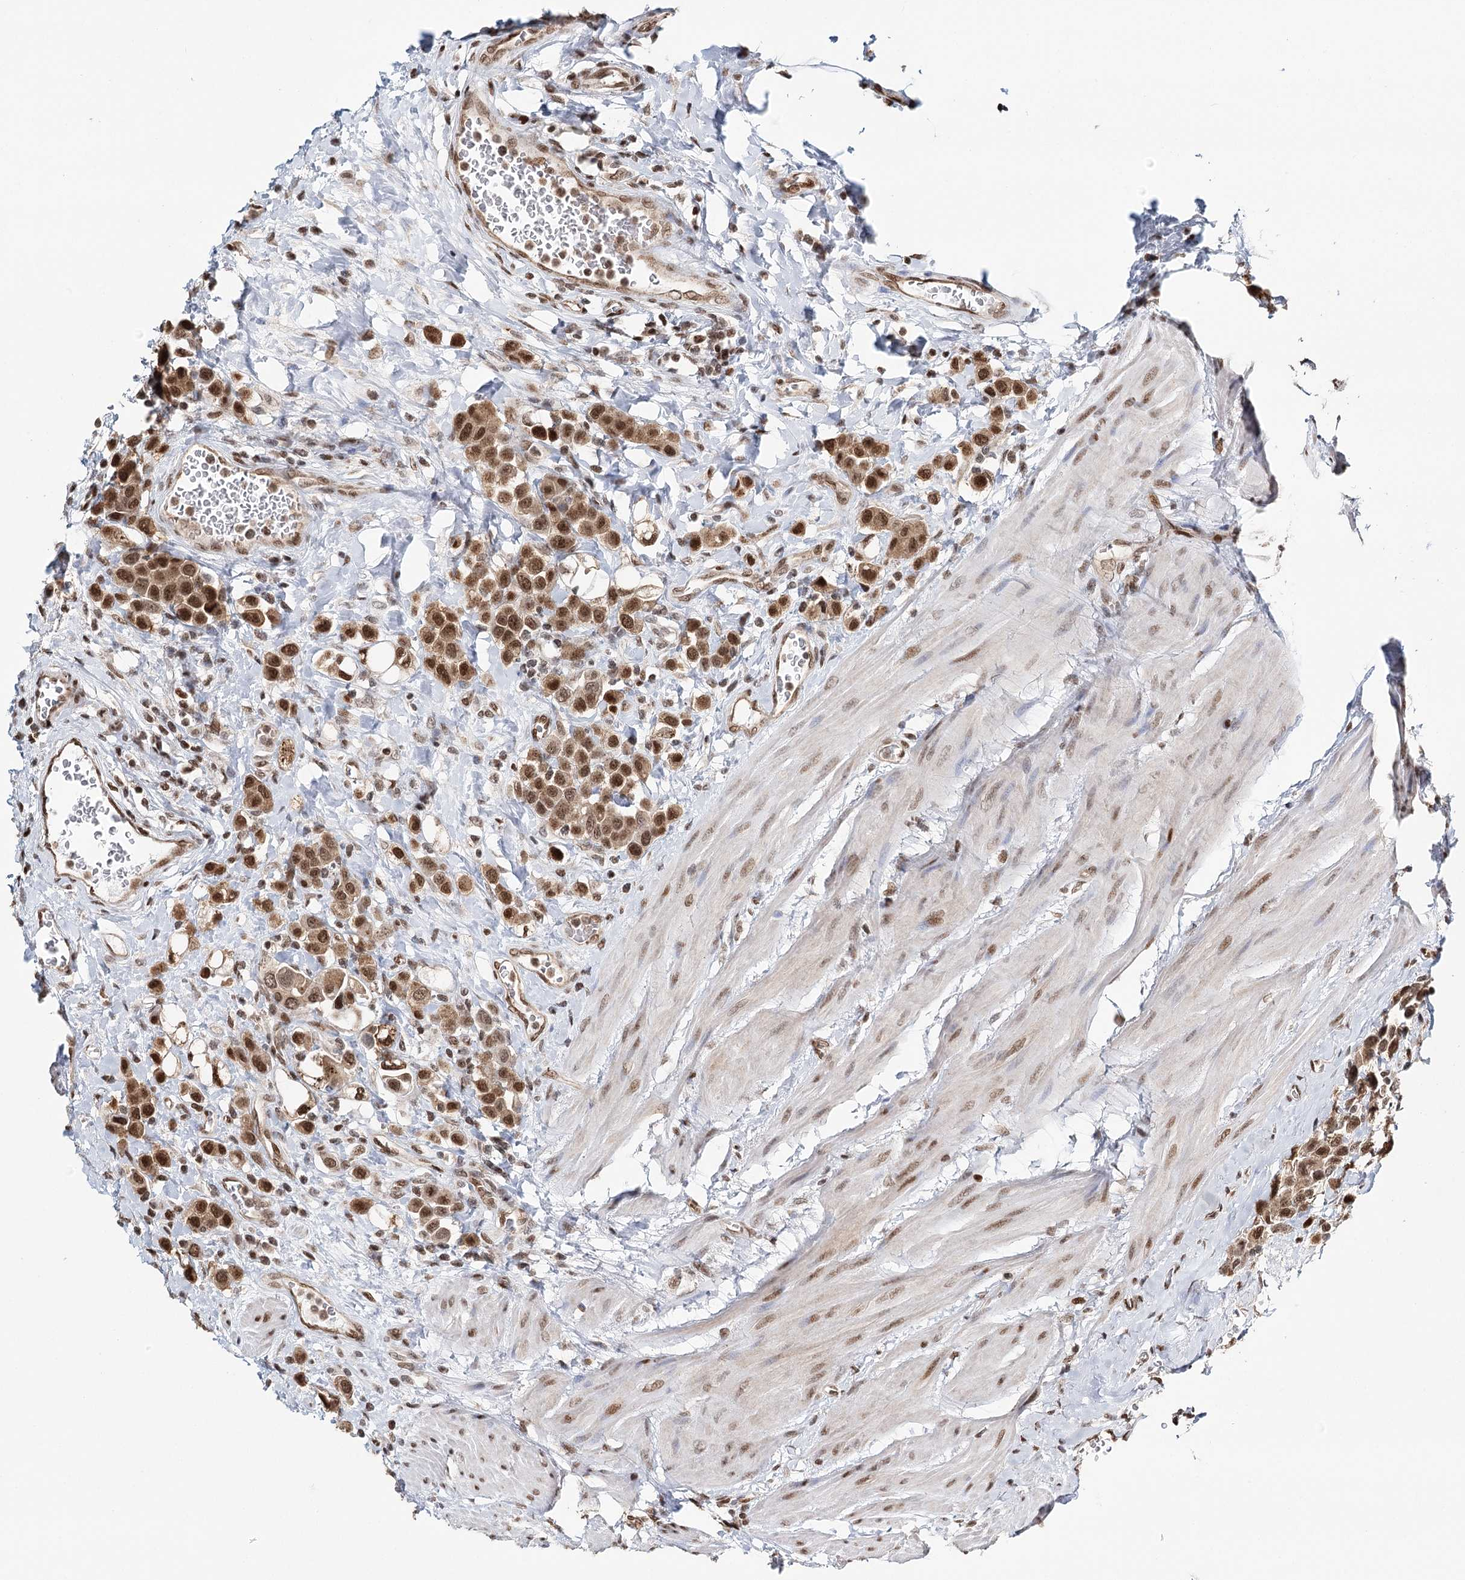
{"staining": {"intensity": "moderate", "quantity": ">75%", "location": "nuclear"}, "tissue": "urothelial cancer", "cell_type": "Tumor cells", "image_type": "cancer", "snomed": [{"axis": "morphology", "description": "Urothelial carcinoma, High grade"}, {"axis": "topography", "description": "Urinary bladder"}], "caption": "Brown immunohistochemical staining in human urothelial cancer exhibits moderate nuclear expression in about >75% of tumor cells.", "gene": "RPS27A", "patient": {"sex": "male", "age": 50}}